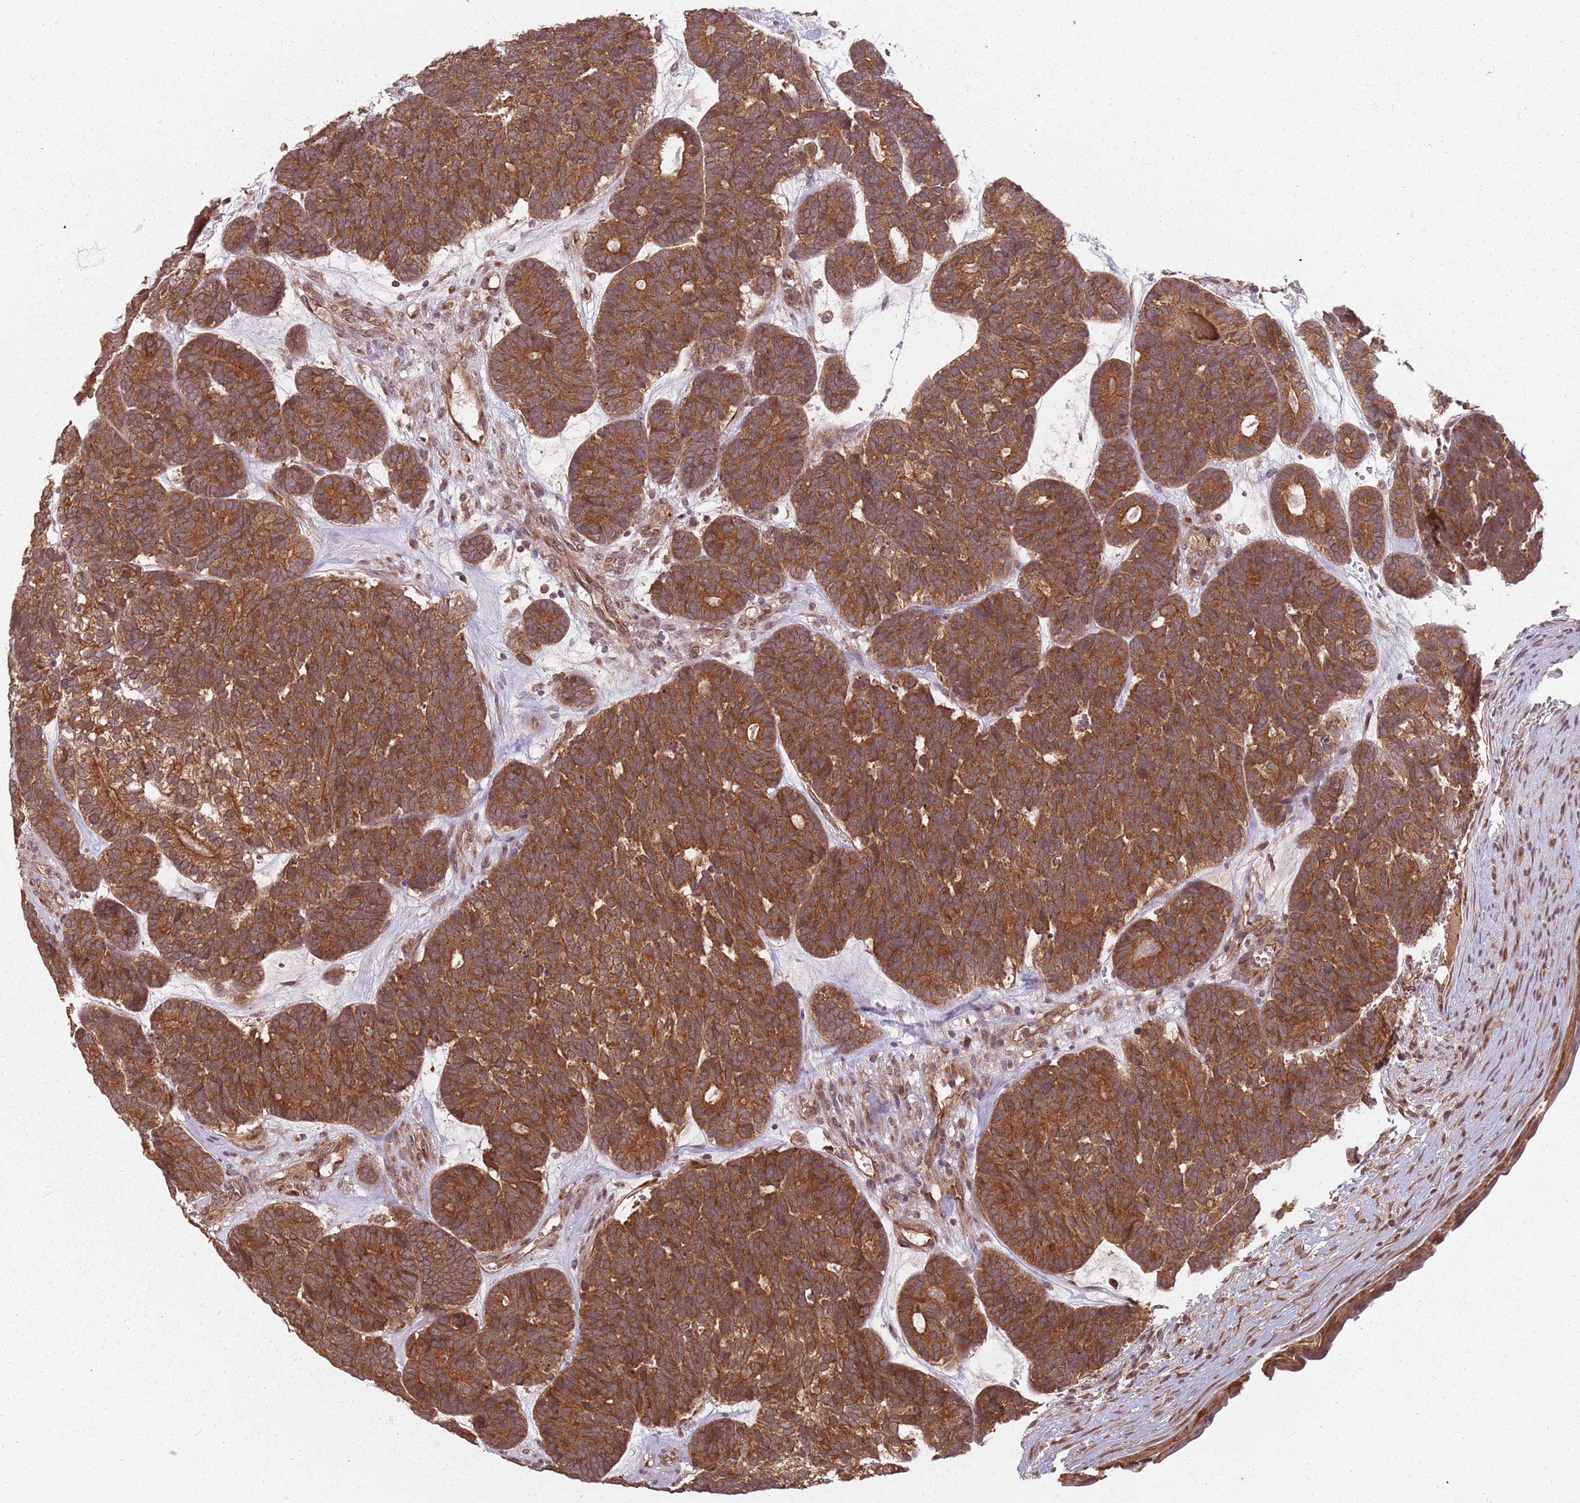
{"staining": {"intensity": "strong", "quantity": ">75%", "location": "cytoplasmic/membranous"}, "tissue": "head and neck cancer", "cell_type": "Tumor cells", "image_type": "cancer", "snomed": [{"axis": "morphology", "description": "Adenocarcinoma, NOS"}, {"axis": "topography", "description": "Head-Neck"}], "caption": "Immunohistochemistry (IHC) of adenocarcinoma (head and neck) shows high levels of strong cytoplasmic/membranous staining in about >75% of tumor cells.", "gene": "C3orf14", "patient": {"sex": "female", "age": 81}}